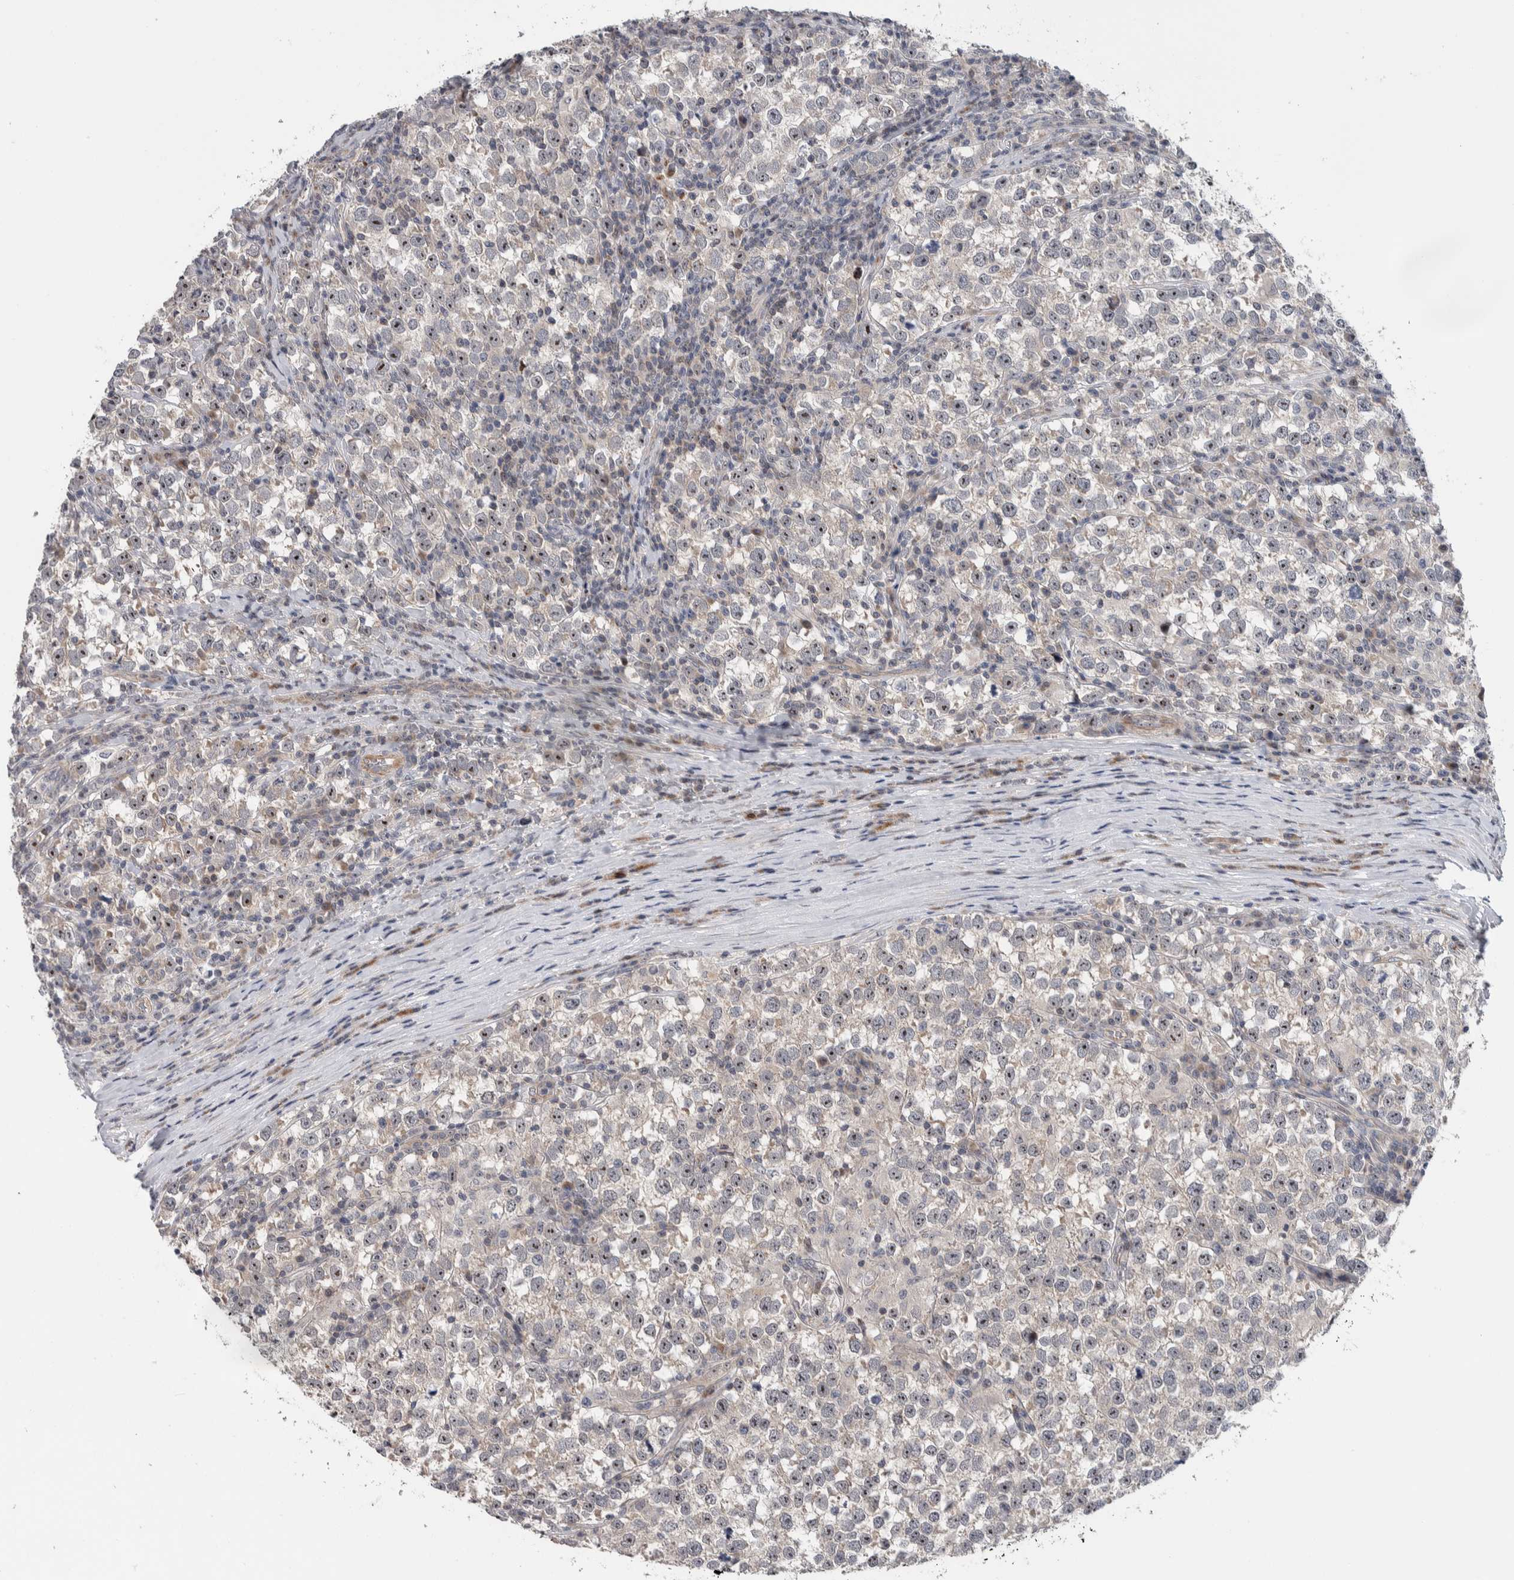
{"staining": {"intensity": "moderate", "quantity": ">75%", "location": "nuclear"}, "tissue": "testis cancer", "cell_type": "Tumor cells", "image_type": "cancer", "snomed": [{"axis": "morphology", "description": "Normal tissue, NOS"}, {"axis": "morphology", "description": "Seminoma, NOS"}, {"axis": "topography", "description": "Testis"}], "caption": "Tumor cells display medium levels of moderate nuclear staining in about >75% of cells in human testis cancer (seminoma).", "gene": "PRRG4", "patient": {"sex": "male", "age": 43}}